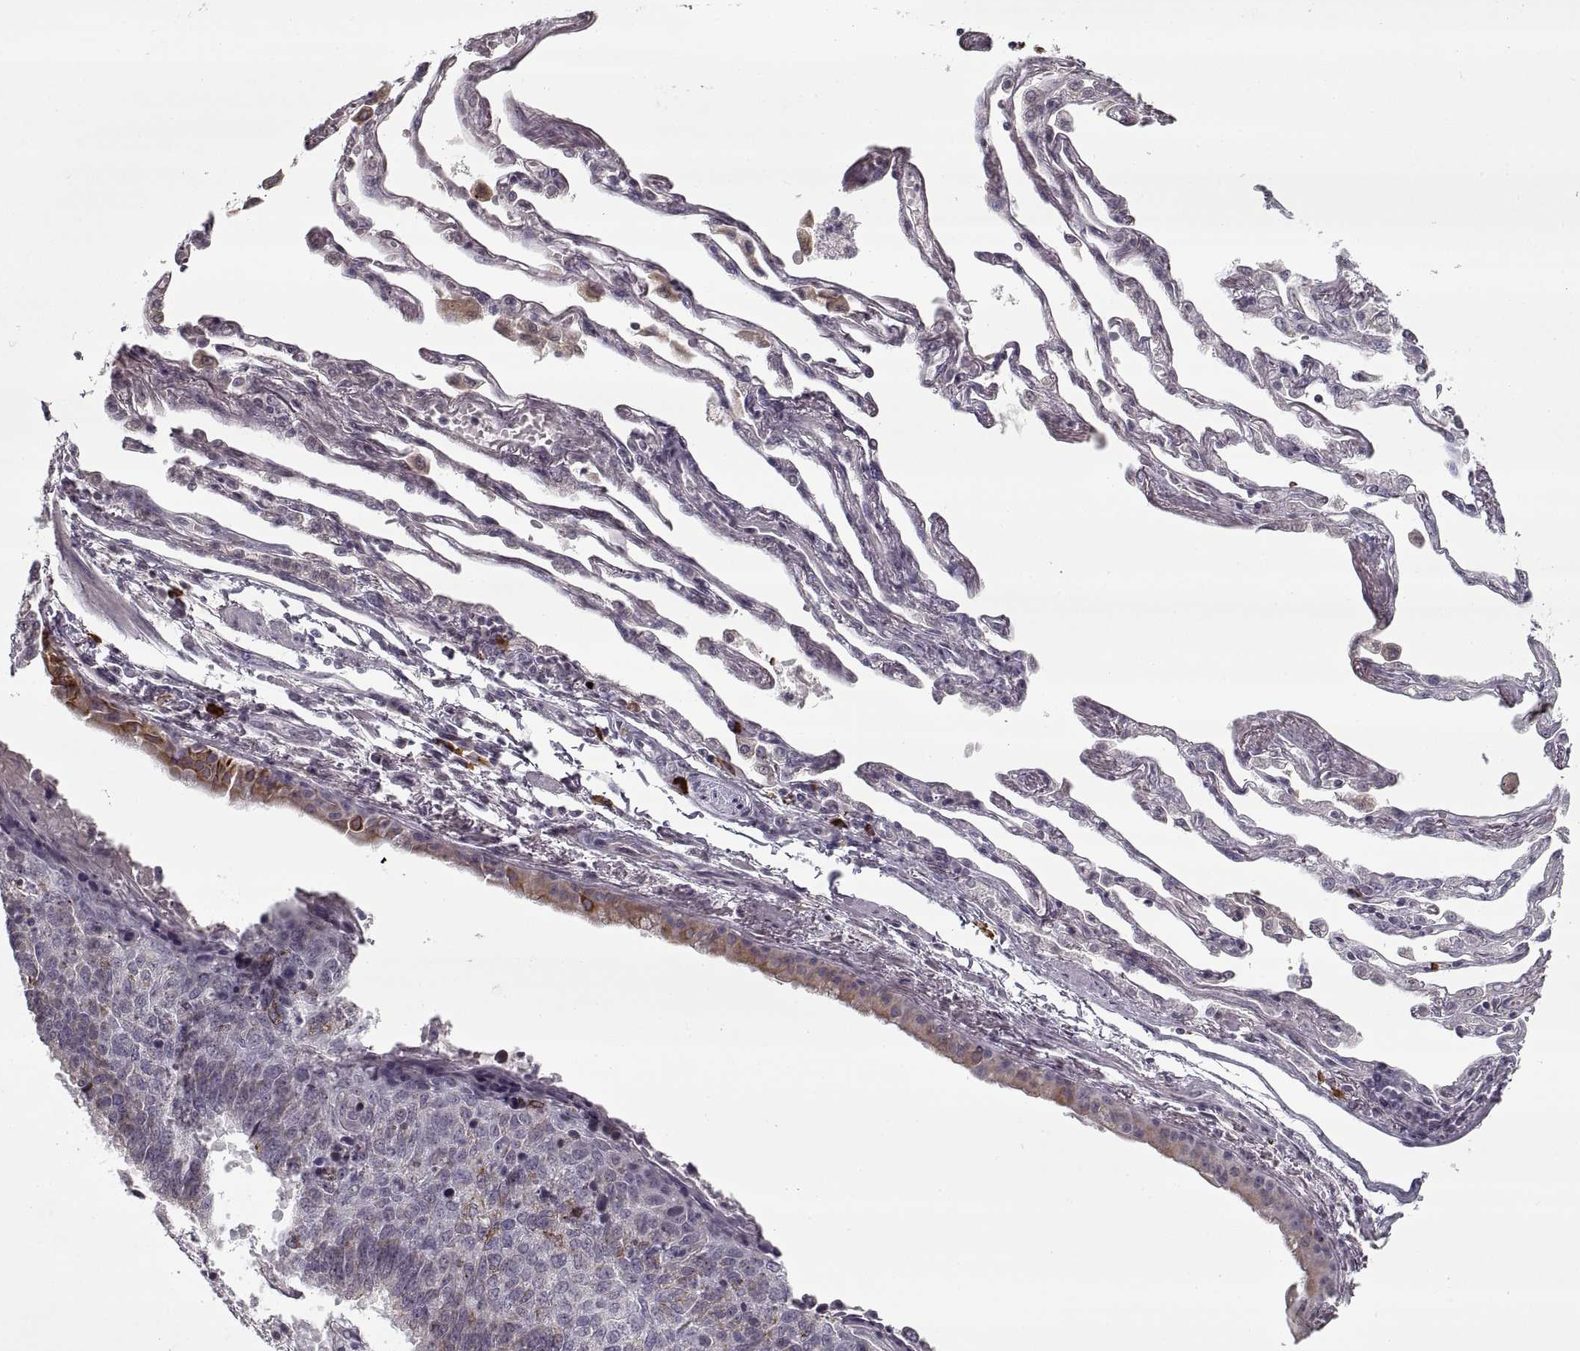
{"staining": {"intensity": "moderate", "quantity": "<25%", "location": "cytoplasmic/membranous"}, "tissue": "lung cancer", "cell_type": "Tumor cells", "image_type": "cancer", "snomed": [{"axis": "morphology", "description": "Squamous cell carcinoma, NOS"}, {"axis": "topography", "description": "Lung"}], "caption": "A high-resolution micrograph shows immunohistochemistry staining of lung cancer (squamous cell carcinoma), which displays moderate cytoplasmic/membranous positivity in approximately <25% of tumor cells.", "gene": "GAD2", "patient": {"sex": "male", "age": 73}}